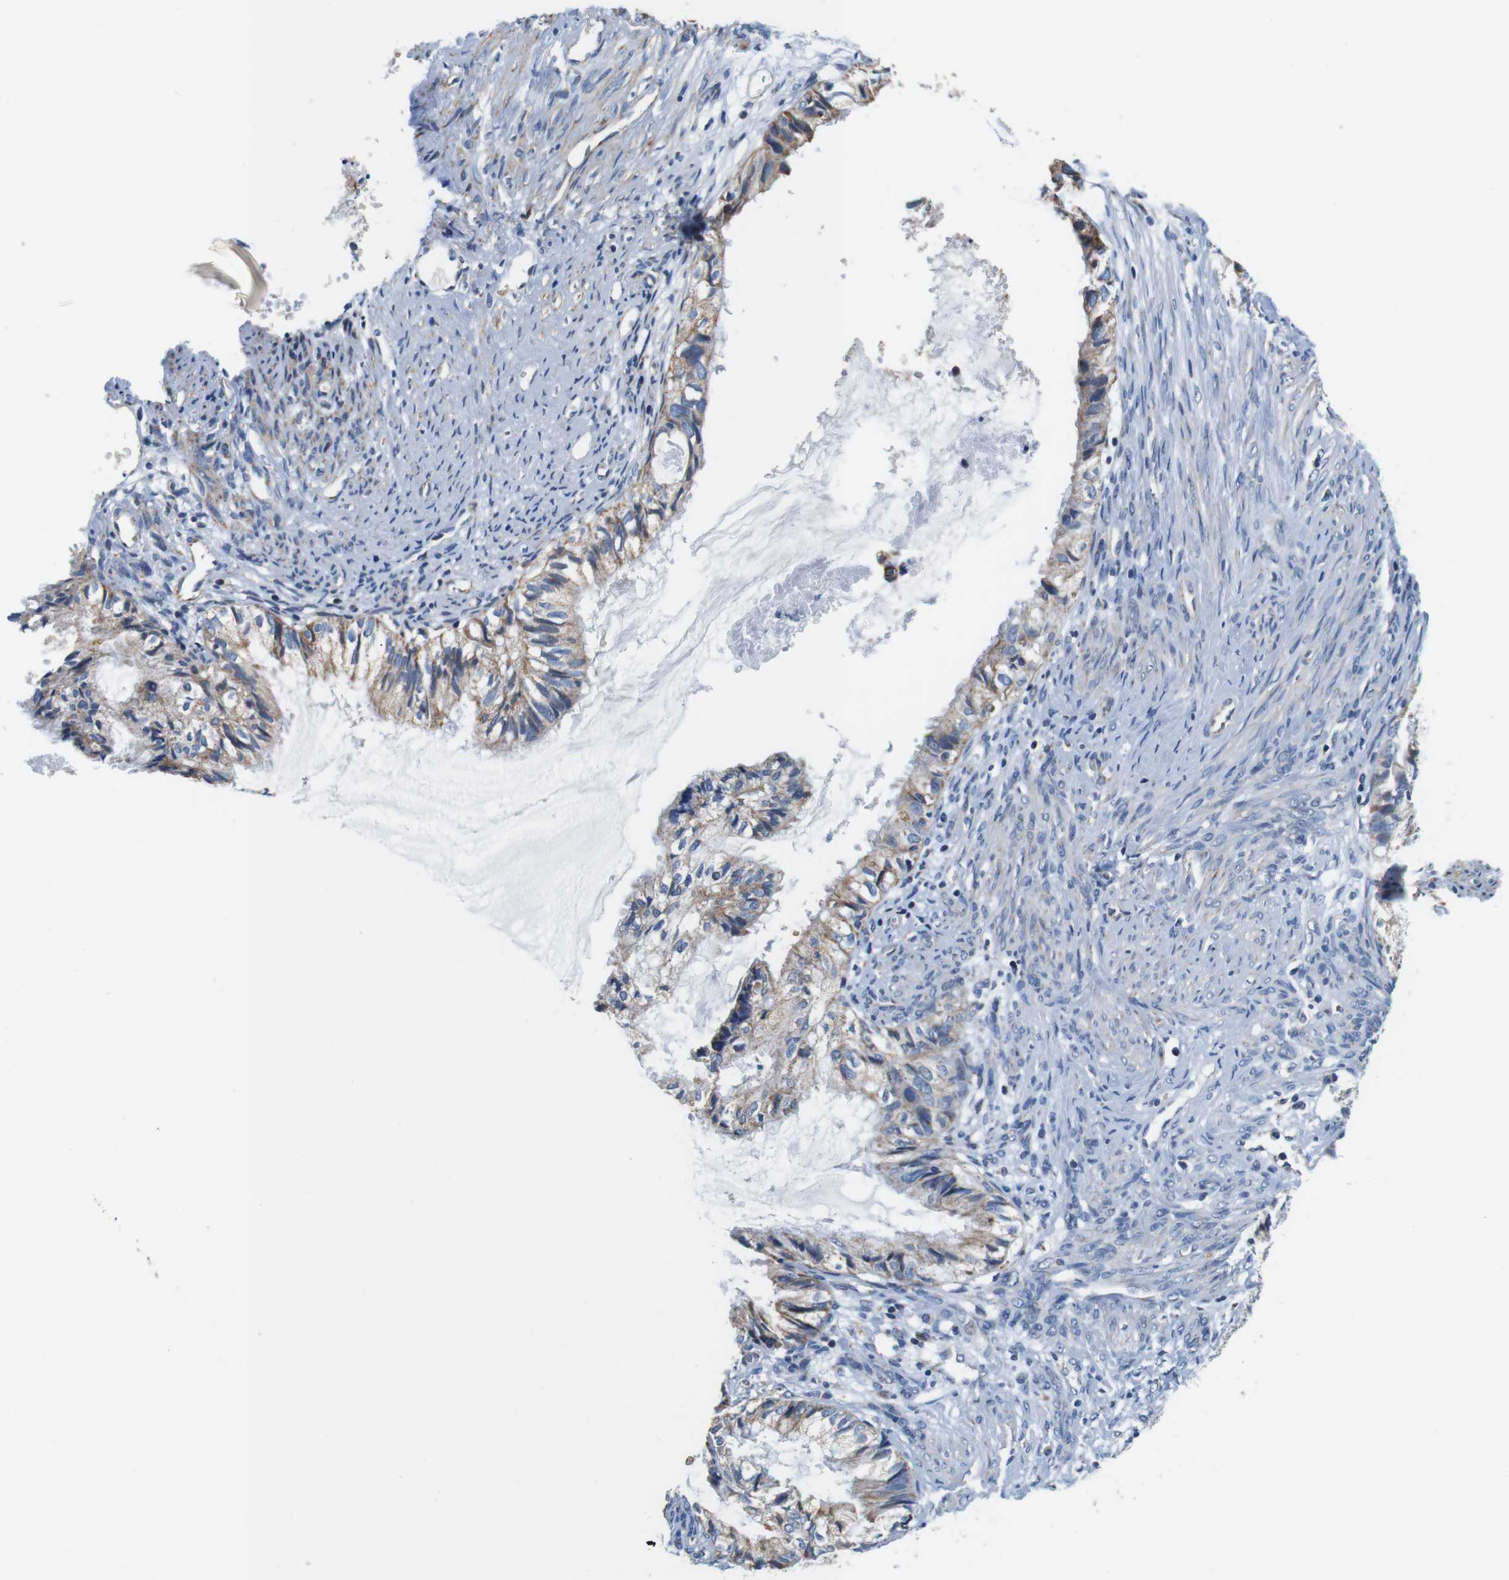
{"staining": {"intensity": "weak", "quantity": ">75%", "location": "cytoplasmic/membranous"}, "tissue": "cervical cancer", "cell_type": "Tumor cells", "image_type": "cancer", "snomed": [{"axis": "morphology", "description": "Normal tissue, NOS"}, {"axis": "morphology", "description": "Adenocarcinoma, NOS"}, {"axis": "topography", "description": "Cervix"}, {"axis": "topography", "description": "Endometrium"}], "caption": "Weak cytoplasmic/membranous positivity for a protein is appreciated in about >75% of tumor cells of cervical cancer using immunohistochemistry (IHC).", "gene": "LRP4", "patient": {"sex": "female", "age": 86}}